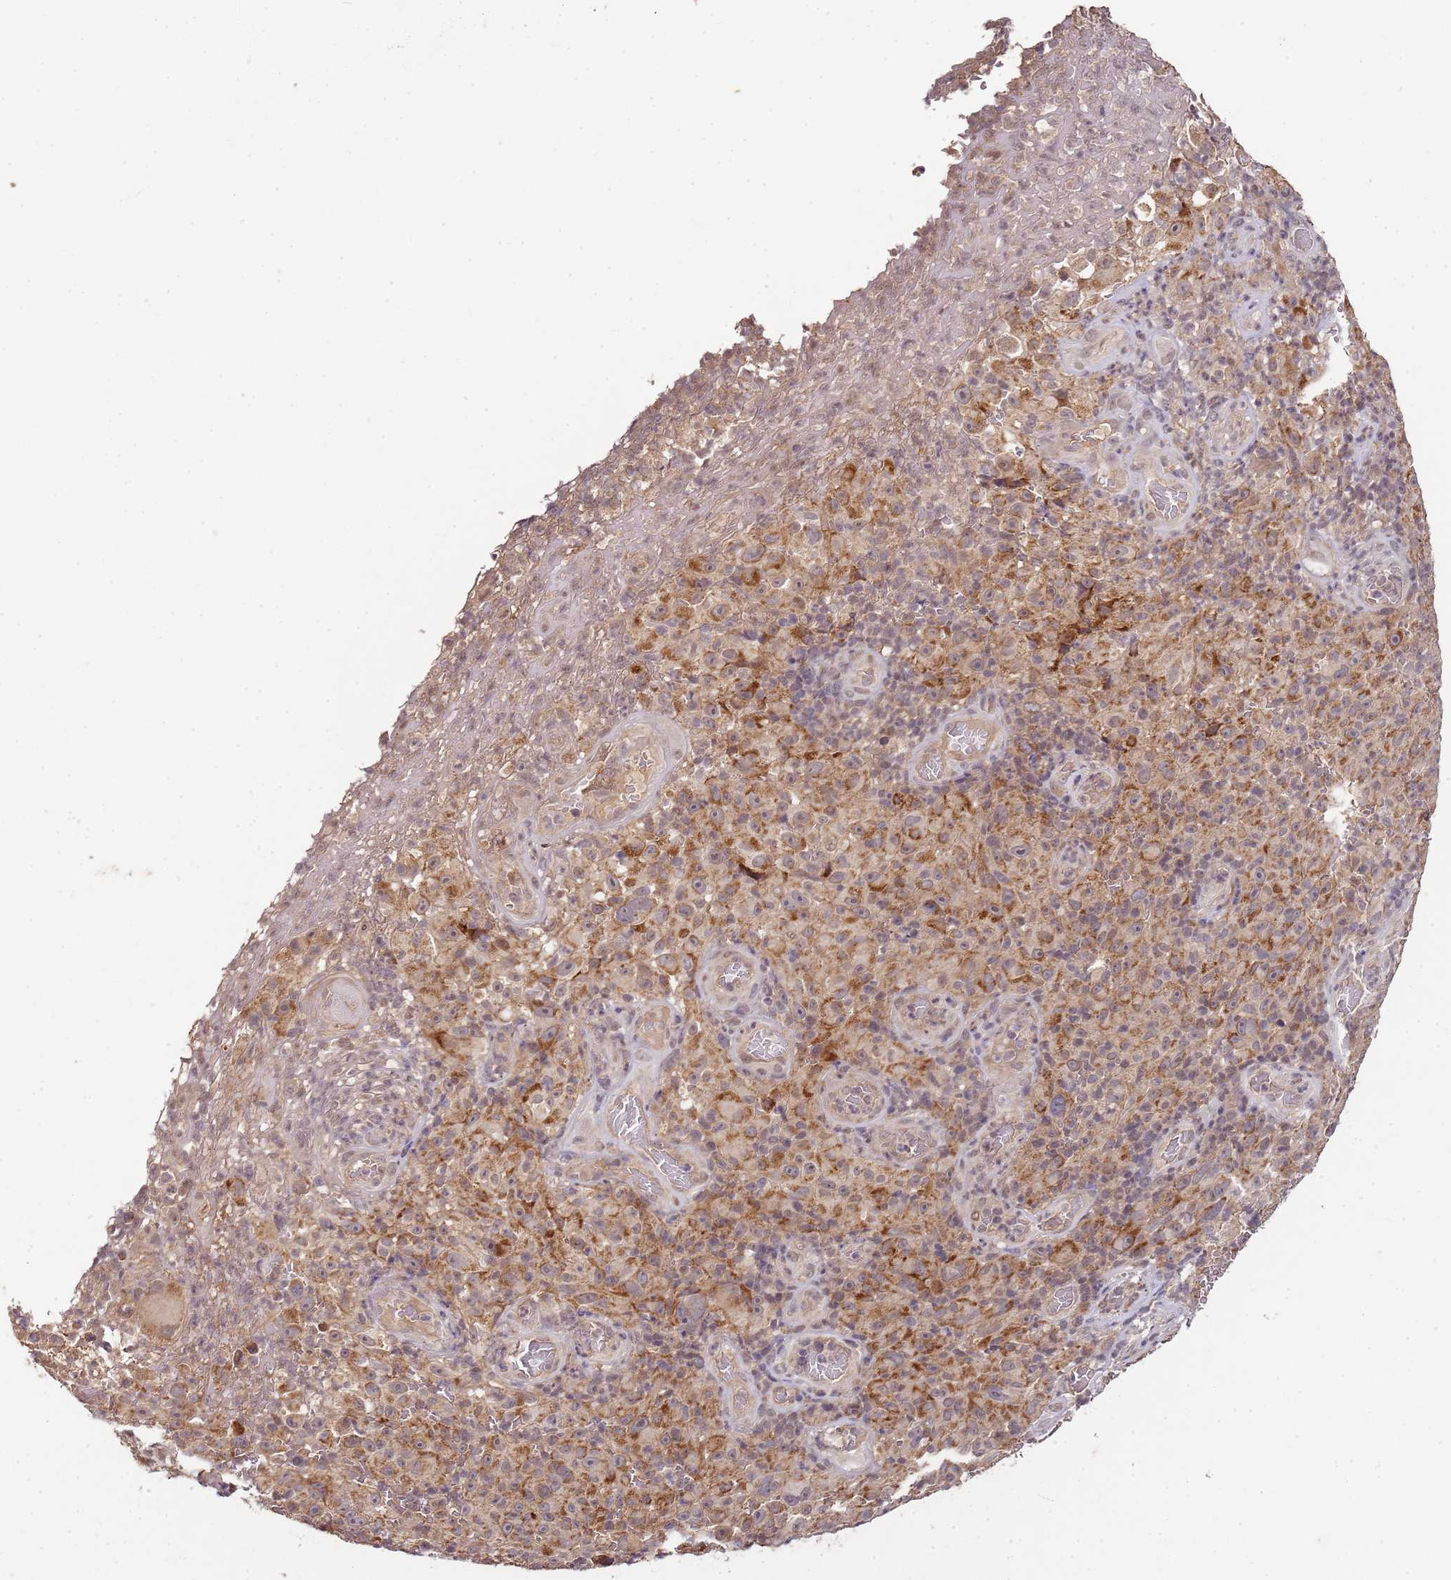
{"staining": {"intensity": "strong", "quantity": "25%-75%", "location": "cytoplasmic/membranous"}, "tissue": "melanoma", "cell_type": "Tumor cells", "image_type": "cancer", "snomed": [{"axis": "morphology", "description": "Malignant melanoma, NOS"}, {"axis": "topography", "description": "Skin"}], "caption": "Strong cytoplasmic/membranous staining is present in approximately 25%-75% of tumor cells in malignant melanoma.", "gene": "LIN37", "patient": {"sex": "female", "age": 82}}